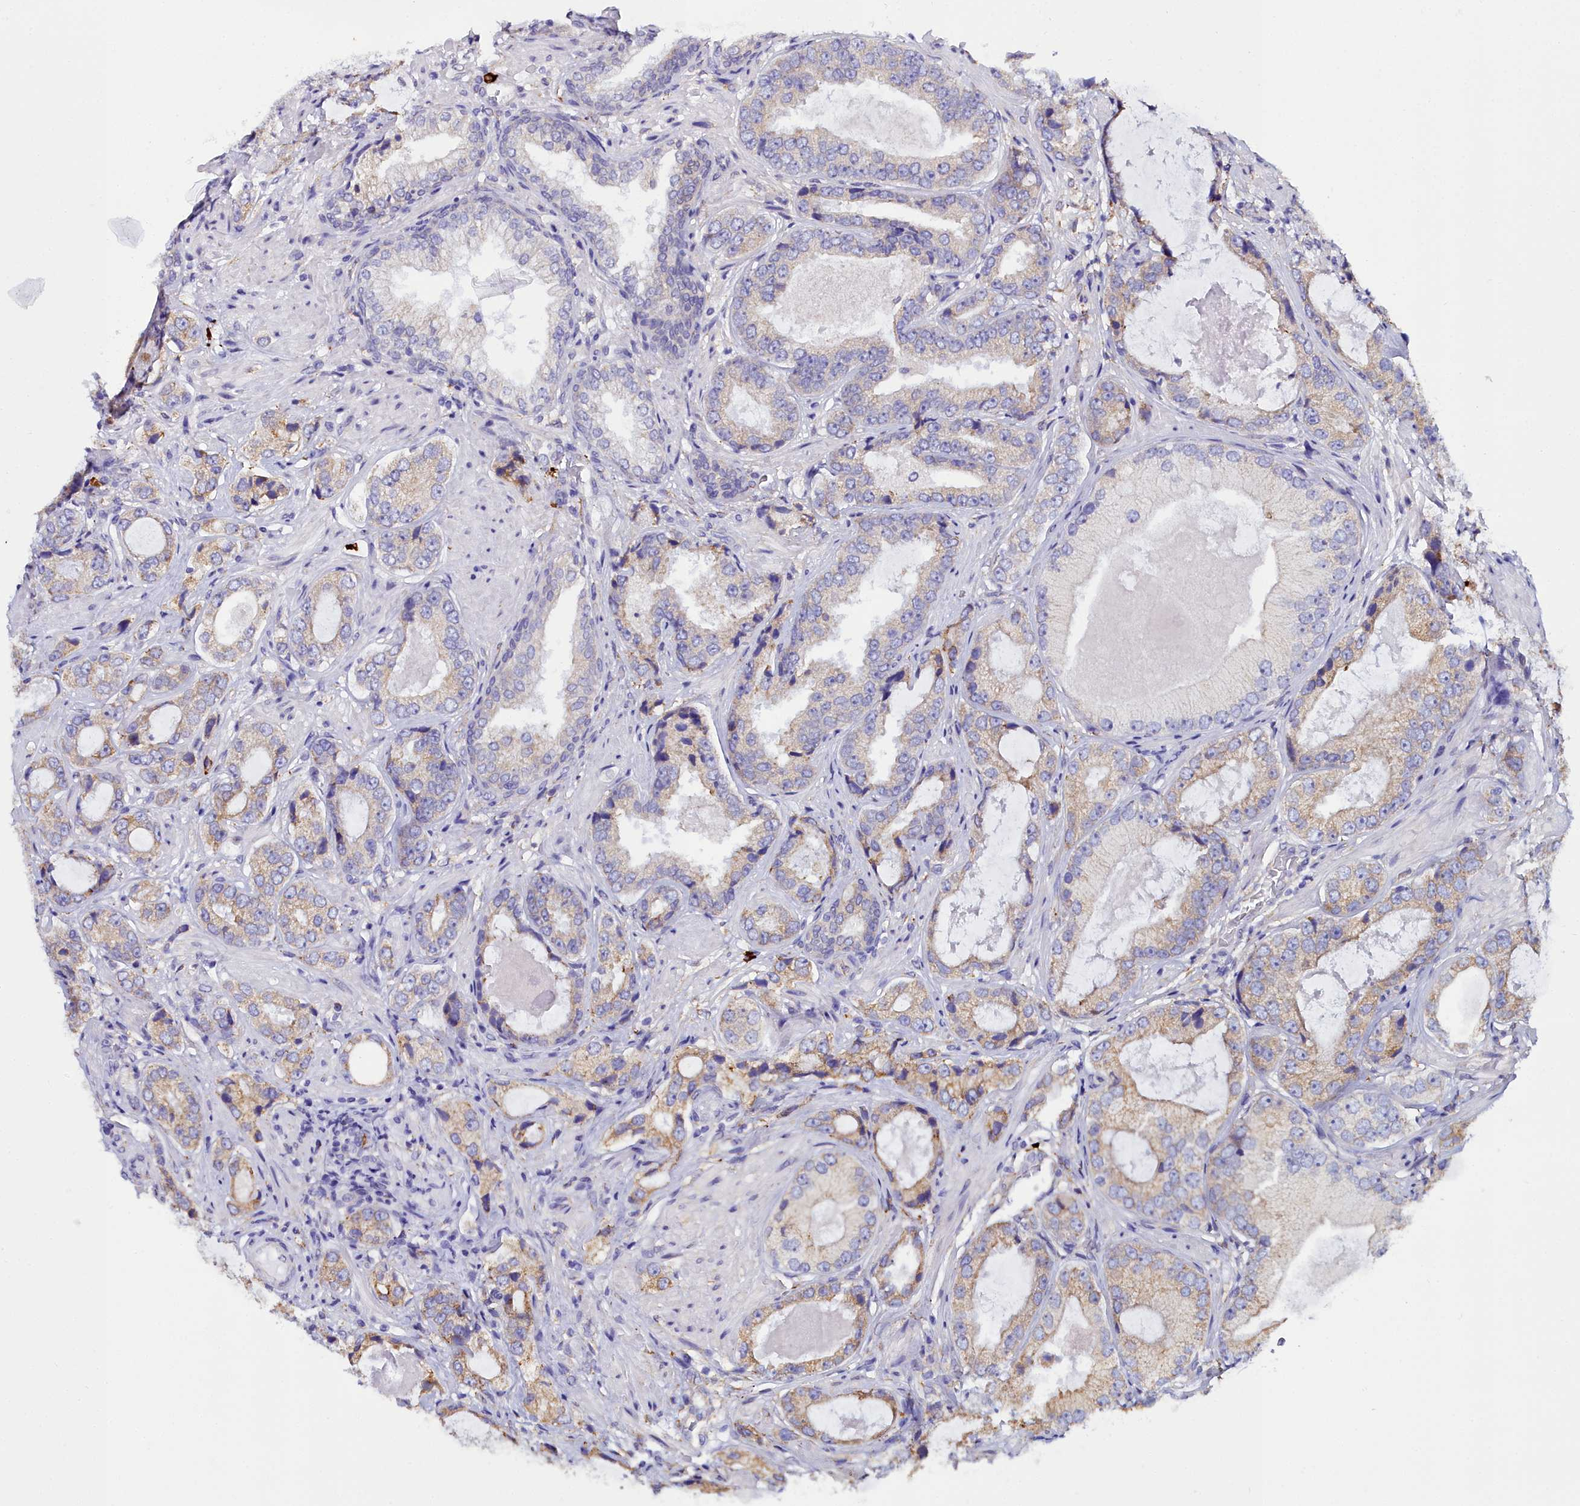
{"staining": {"intensity": "weak", "quantity": ">75%", "location": "cytoplasmic/membranous"}, "tissue": "prostate cancer", "cell_type": "Tumor cells", "image_type": "cancer", "snomed": [{"axis": "morphology", "description": "Adenocarcinoma, High grade"}, {"axis": "topography", "description": "Prostate"}], "caption": "Protein expression by immunohistochemistry (IHC) exhibits weak cytoplasmic/membranous positivity in approximately >75% of tumor cells in prostate cancer.", "gene": "TXNDC5", "patient": {"sex": "male", "age": 59}}